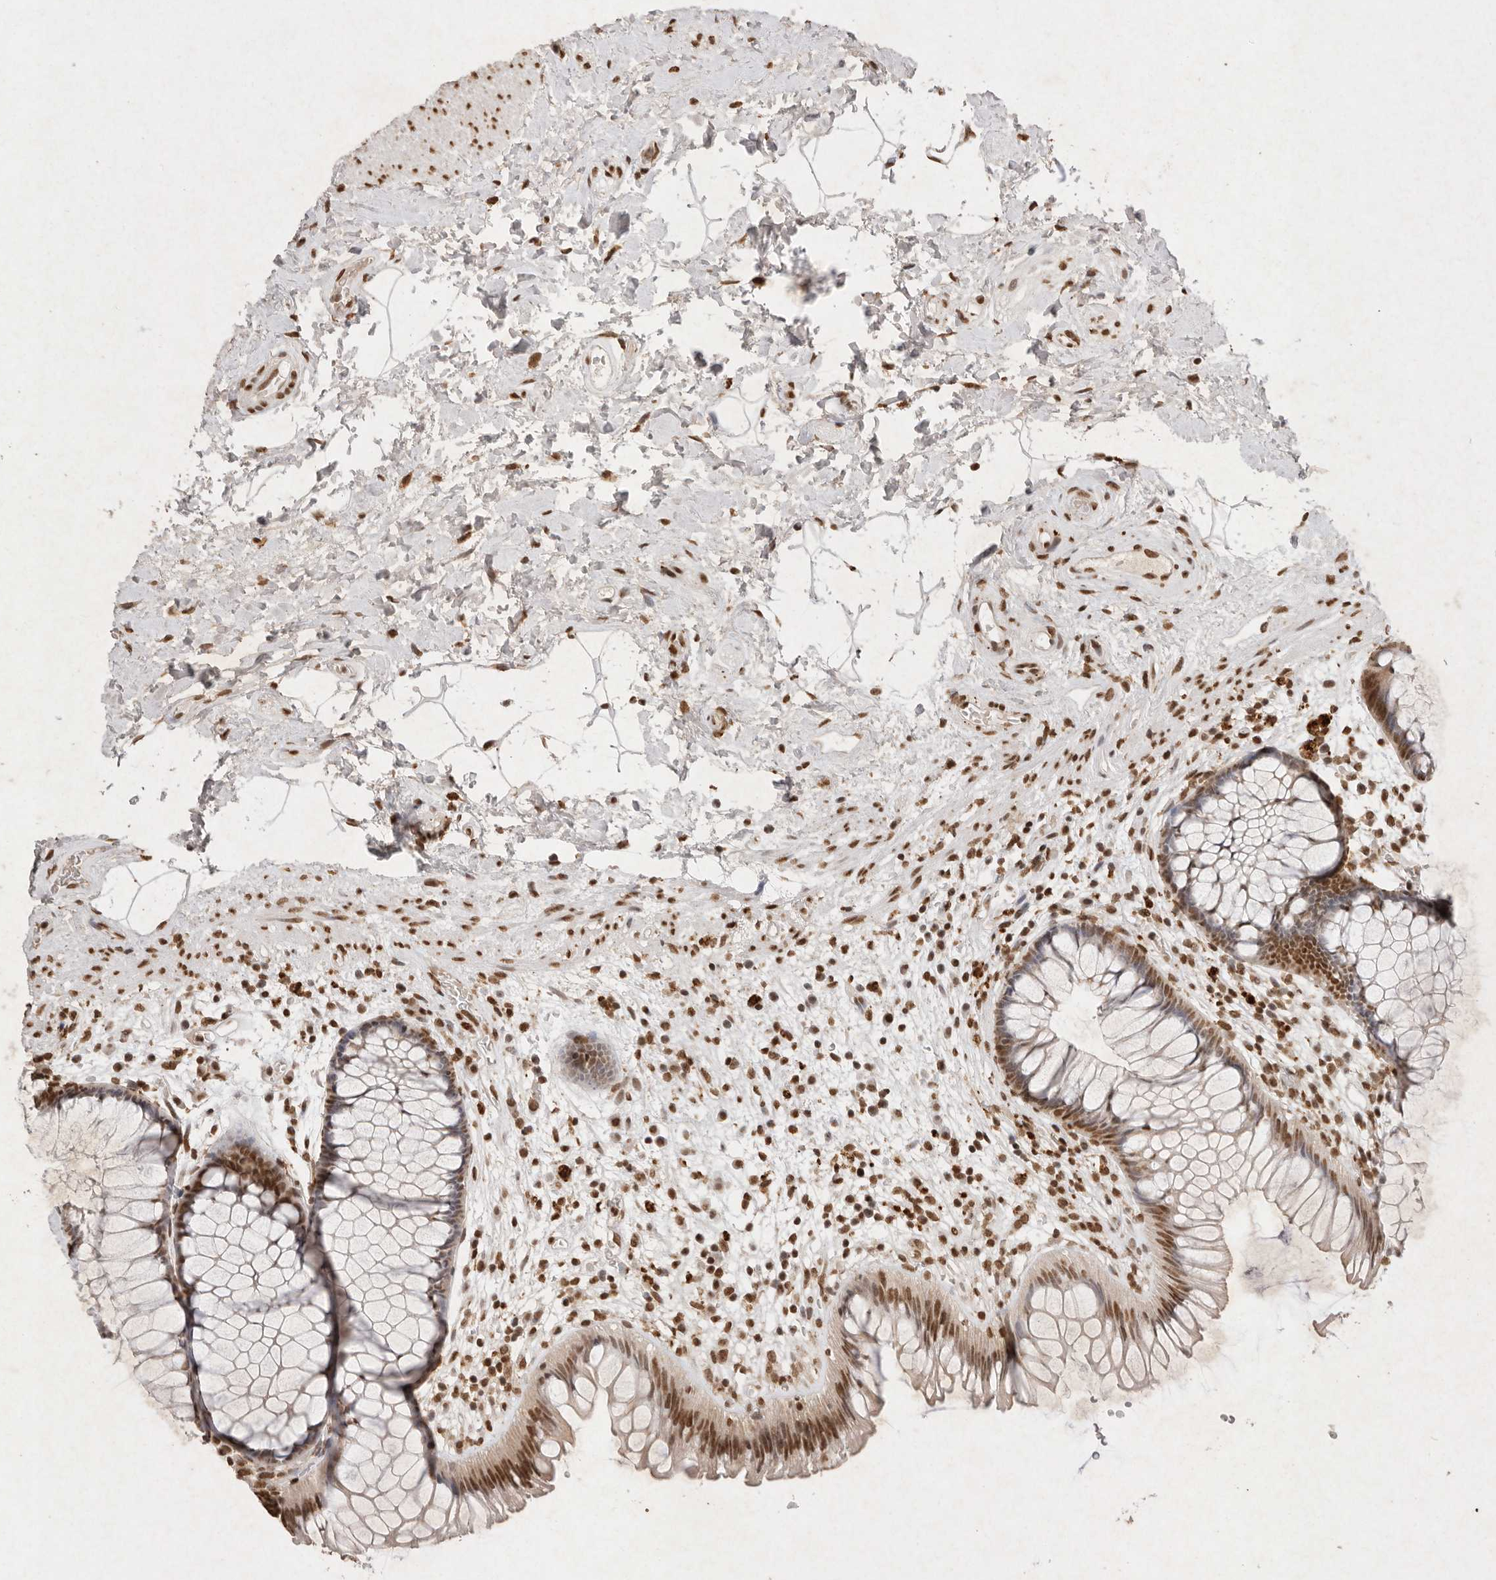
{"staining": {"intensity": "strong", "quantity": ">75%", "location": "nuclear"}, "tissue": "rectum", "cell_type": "Glandular cells", "image_type": "normal", "snomed": [{"axis": "morphology", "description": "Normal tissue, NOS"}, {"axis": "topography", "description": "Rectum"}], "caption": "Protein analysis of benign rectum displays strong nuclear staining in about >75% of glandular cells.", "gene": "NKX3", "patient": {"sex": "male", "age": 51}}